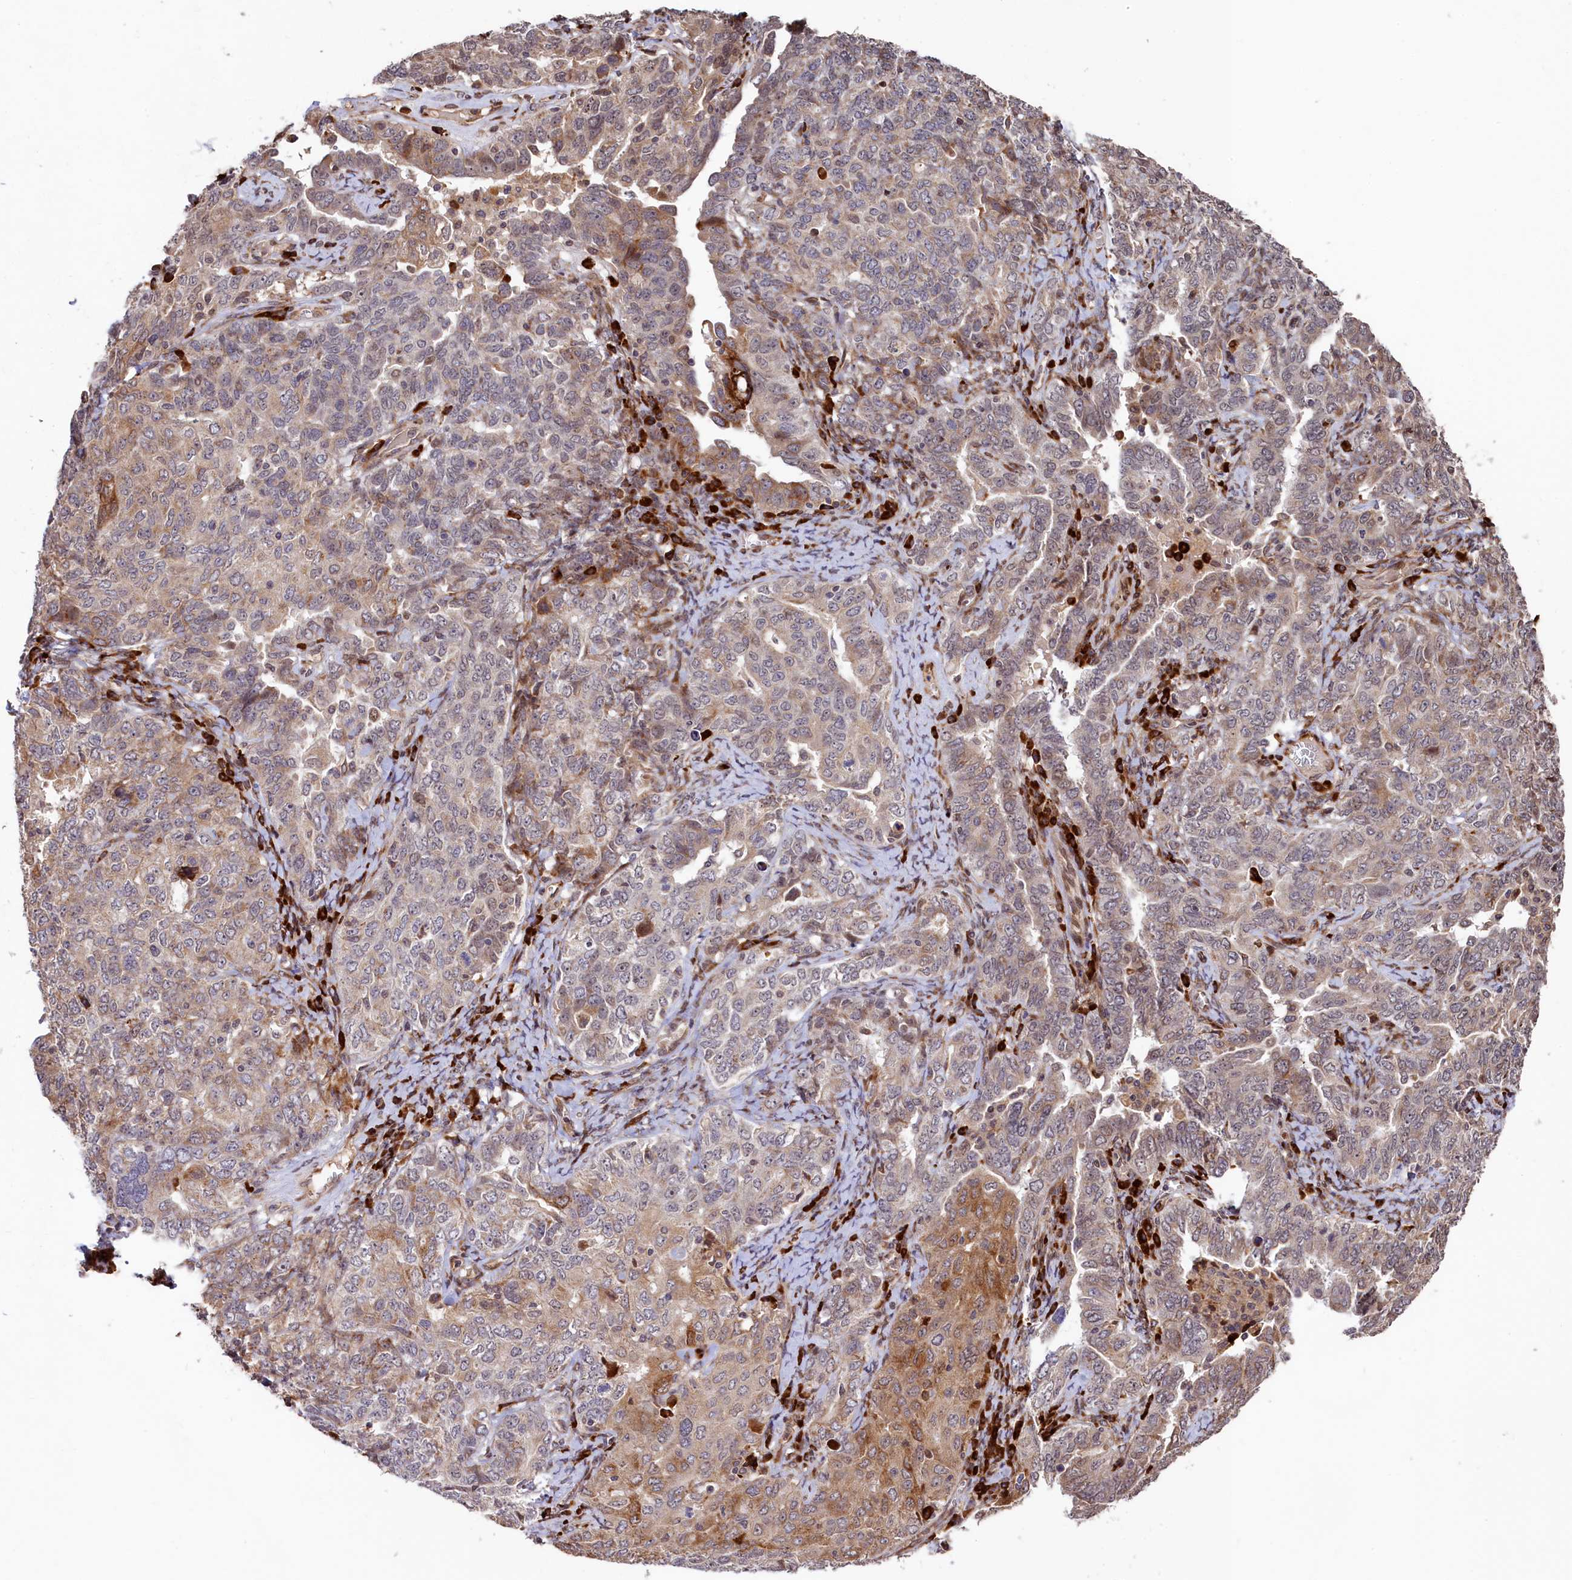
{"staining": {"intensity": "moderate", "quantity": "<25%", "location": "cytoplasmic/membranous"}, "tissue": "ovarian cancer", "cell_type": "Tumor cells", "image_type": "cancer", "snomed": [{"axis": "morphology", "description": "Carcinoma, endometroid"}, {"axis": "topography", "description": "Ovary"}], "caption": "This photomicrograph shows immunohistochemistry (IHC) staining of human ovarian cancer (endometroid carcinoma), with low moderate cytoplasmic/membranous staining in approximately <25% of tumor cells.", "gene": "C5orf15", "patient": {"sex": "female", "age": 62}}